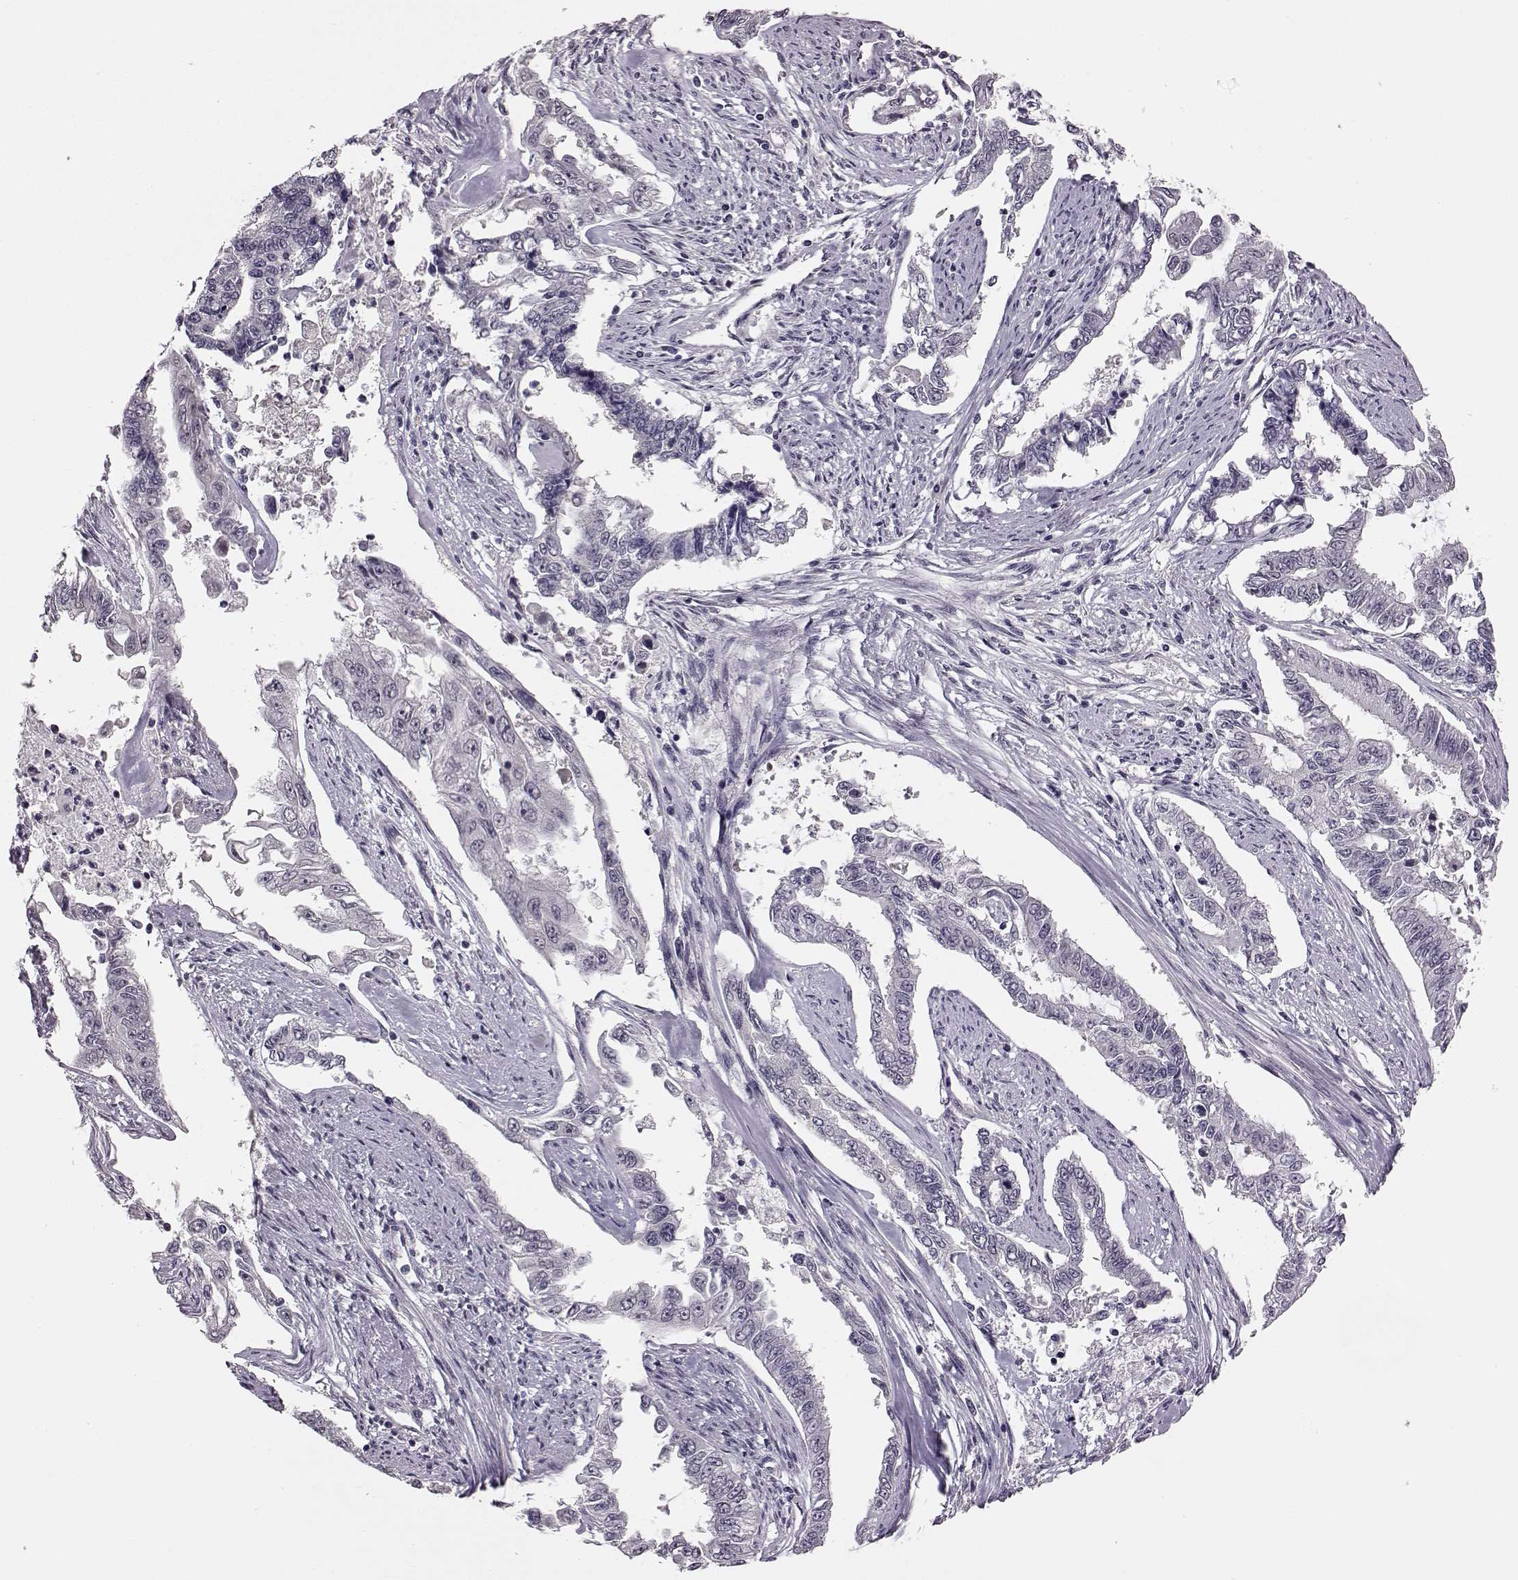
{"staining": {"intensity": "negative", "quantity": "none", "location": "none"}, "tissue": "endometrial cancer", "cell_type": "Tumor cells", "image_type": "cancer", "snomed": [{"axis": "morphology", "description": "Adenocarcinoma, NOS"}, {"axis": "topography", "description": "Uterus"}], "caption": "The micrograph demonstrates no staining of tumor cells in adenocarcinoma (endometrial).", "gene": "C10orf62", "patient": {"sex": "female", "age": 59}}